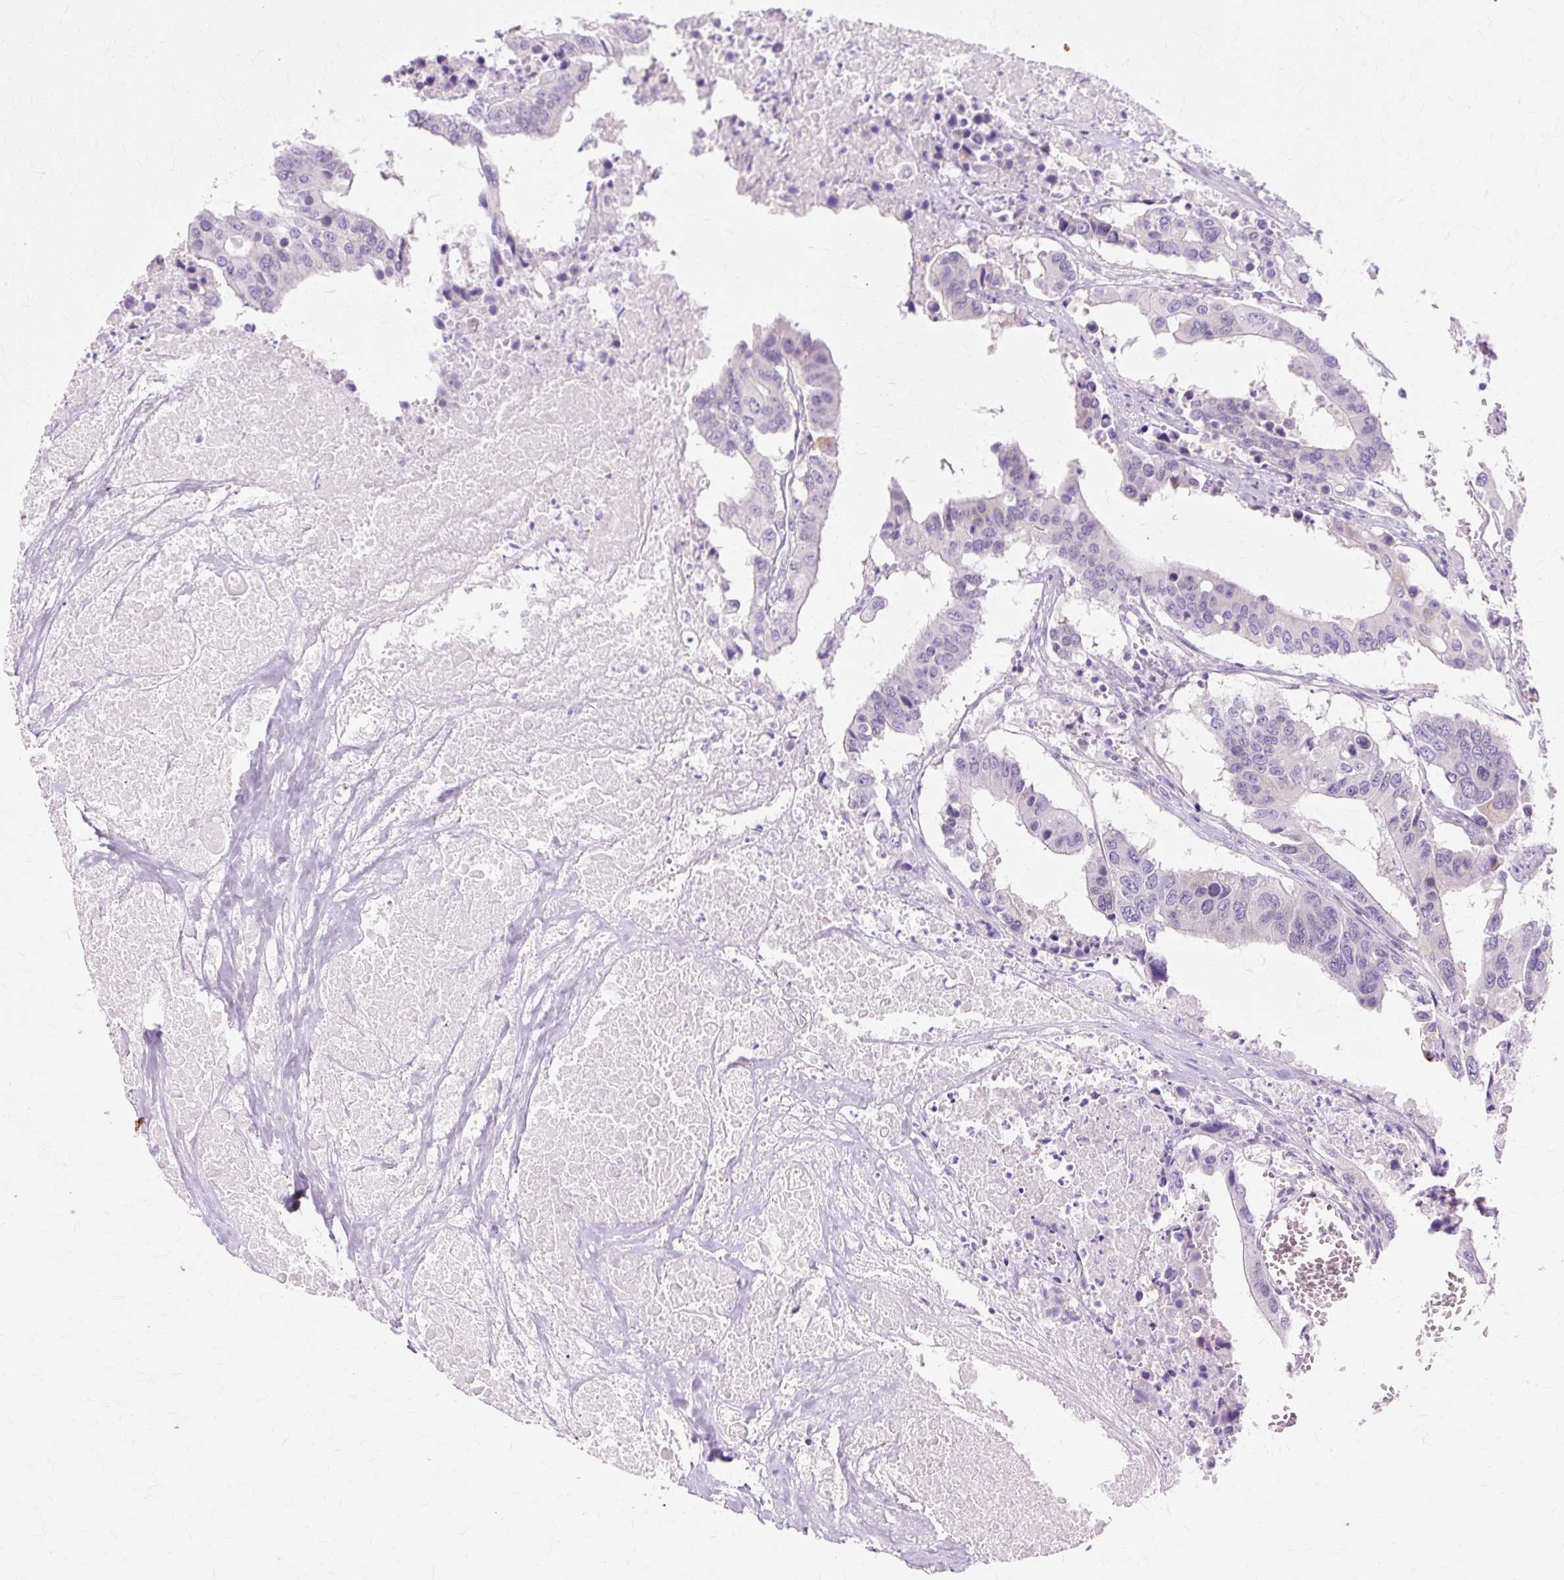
{"staining": {"intensity": "negative", "quantity": "none", "location": "none"}, "tissue": "colorectal cancer", "cell_type": "Tumor cells", "image_type": "cancer", "snomed": [{"axis": "morphology", "description": "Adenocarcinoma, NOS"}, {"axis": "topography", "description": "Colon"}], "caption": "This is an immunohistochemistry image of human colorectal cancer. There is no positivity in tumor cells.", "gene": "ZNF35", "patient": {"sex": "male", "age": 77}}